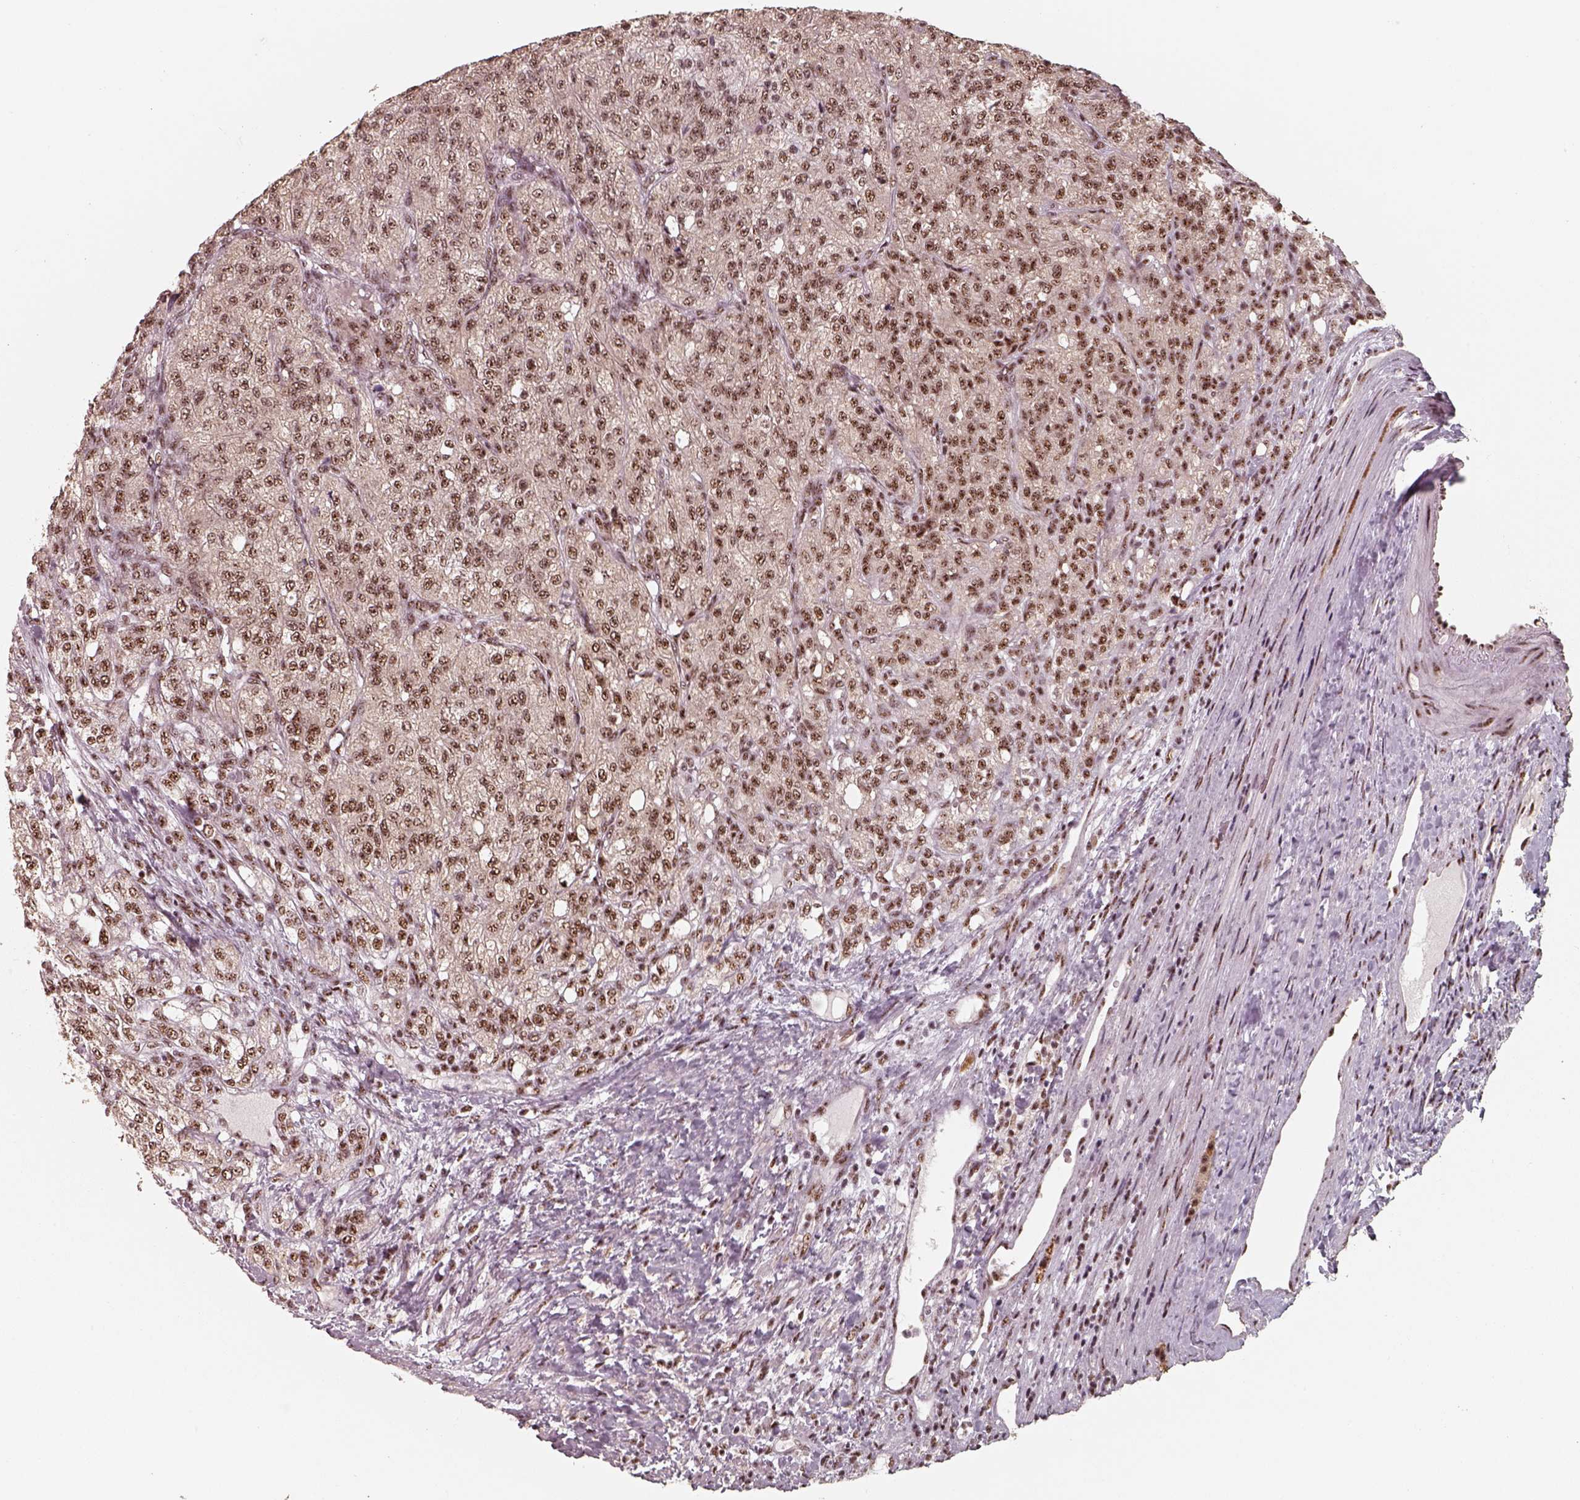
{"staining": {"intensity": "moderate", "quantity": ">75%", "location": "nuclear"}, "tissue": "renal cancer", "cell_type": "Tumor cells", "image_type": "cancer", "snomed": [{"axis": "morphology", "description": "Adenocarcinoma, NOS"}, {"axis": "topography", "description": "Kidney"}], "caption": "Renal adenocarcinoma stained with IHC shows moderate nuclear positivity in approximately >75% of tumor cells.", "gene": "ATXN7L3", "patient": {"sex": "female", "age": 63}}